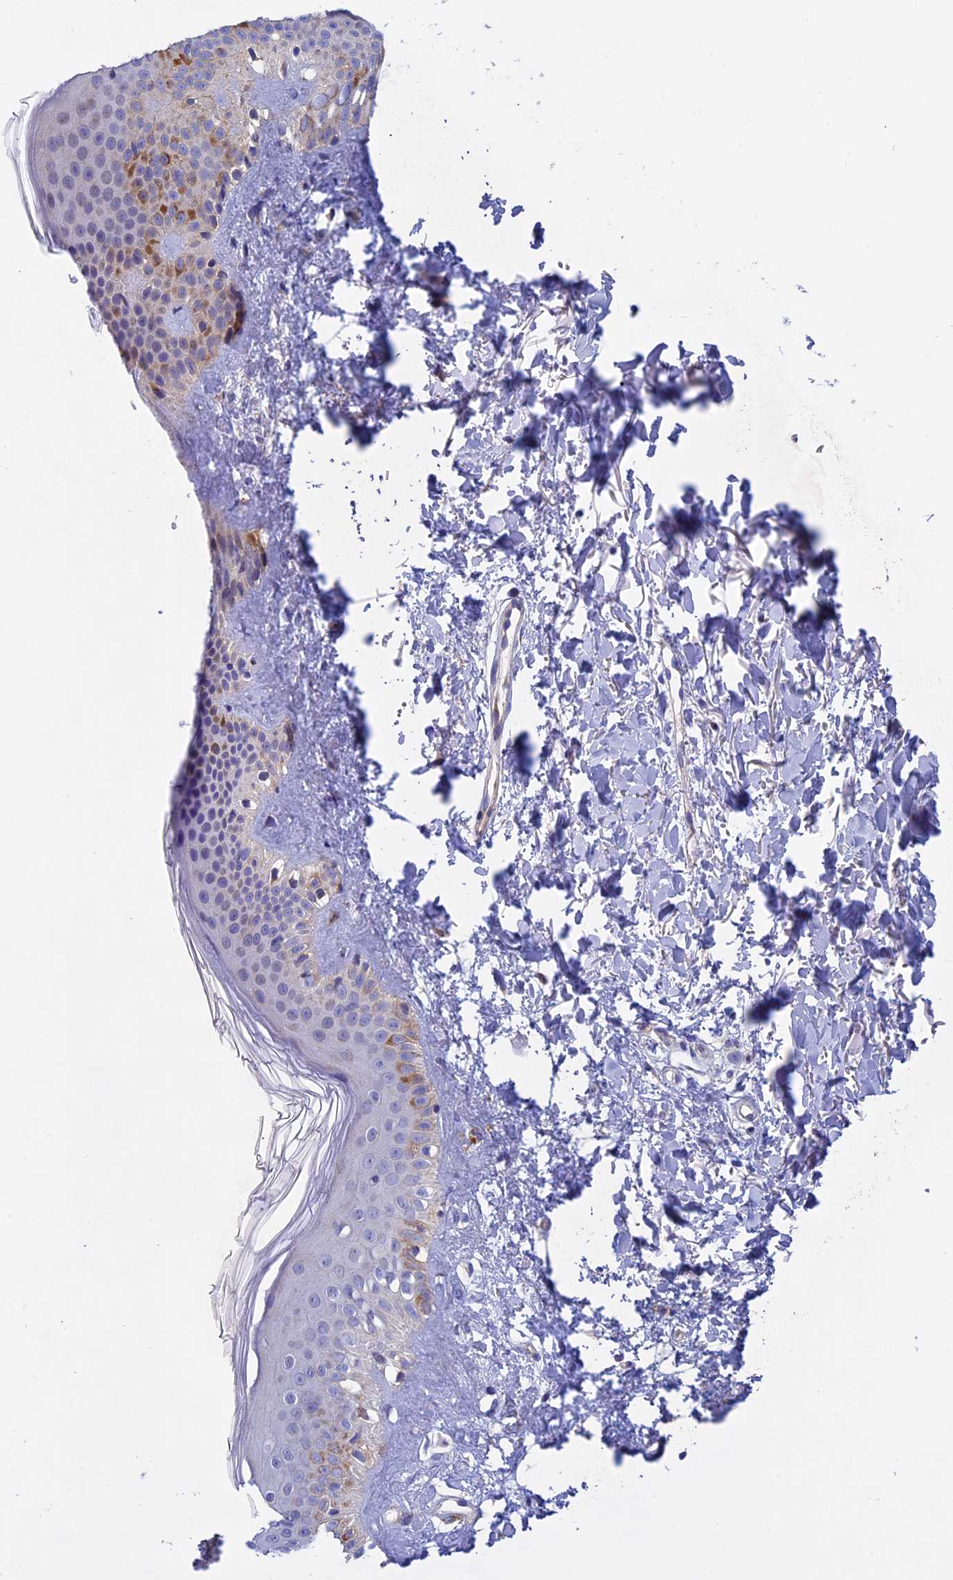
{"staining": {"intensity": "negative", "quantity": "none", "location": "none"}, "tissue": "skin", "cell_type": "Fibroblasts", "image_type": "normal", "snomed": [{"axis": "morphology", "description": "Normal tissue, NOS"}, {"axis": "topography", "description": "Skin"}], "caption": "High magnification brightfield microscopy of normal skin stained with DAB (brown) and counterstained with hematoxylin (blue): fibroblasts show no significant staining.", "gene": "ETFDH", "patient": {"sex": "female", "age": 58}}